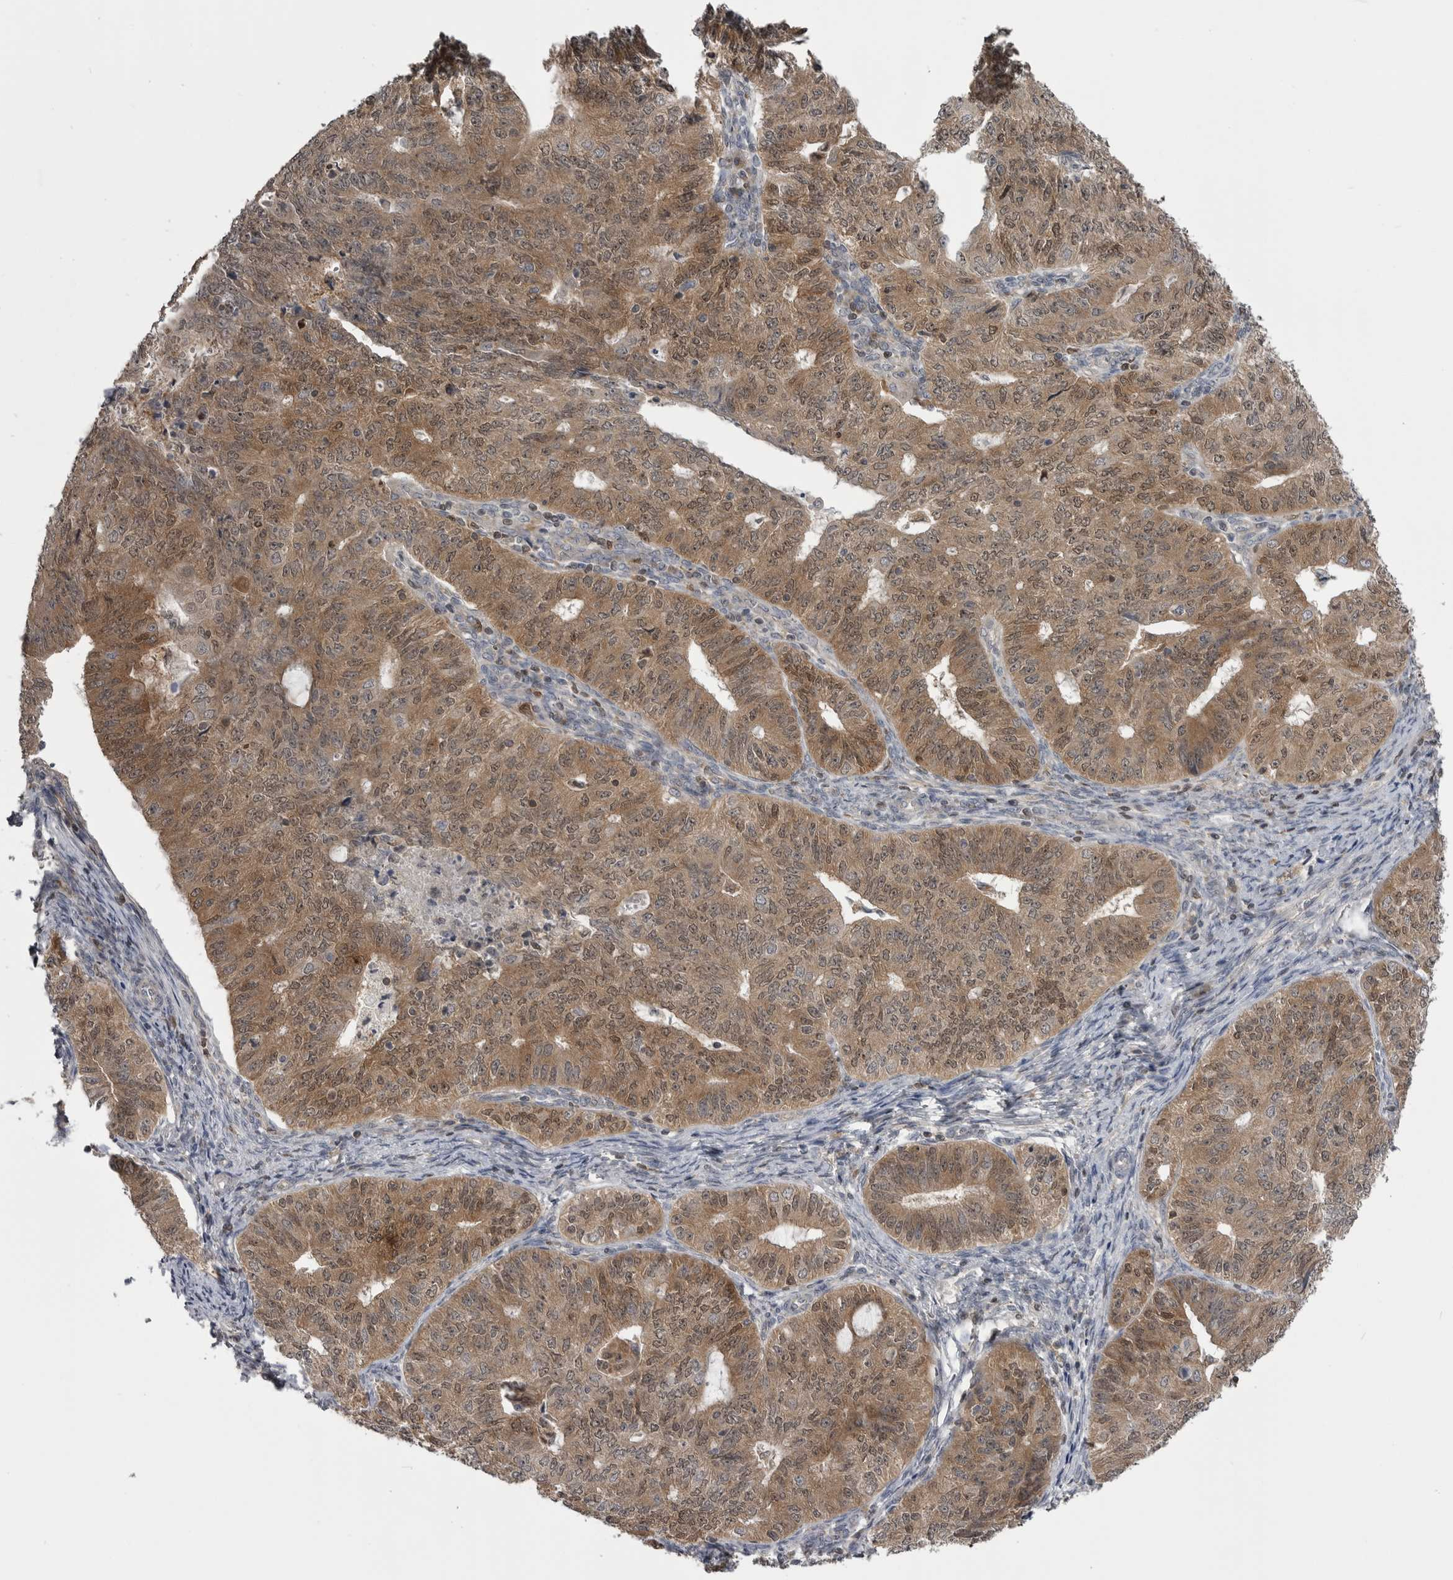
{"staining": {"intensity": "moderate", "quantity": ">75%", "location": "cytoplasmic/membranous,nuclear"}, "tissue": "endometrial cancer", "cell_type": "Tumor cells", "image_type": "cancer", "snomed": [{"axis": "morphology", "description": "Adenocarcinoma, NOS"}, {"axis": "topography", "description": "Endometrium"}], "caption": "Immunohistochemical staining of human endometrial cancer exhibits medium levels of moderate cytoplasmic/membranous and nuclear protein positivity in about >75% of tumor cells.", "gene": "MAPK13", "patient": {"sex": "female", "age": 32}}